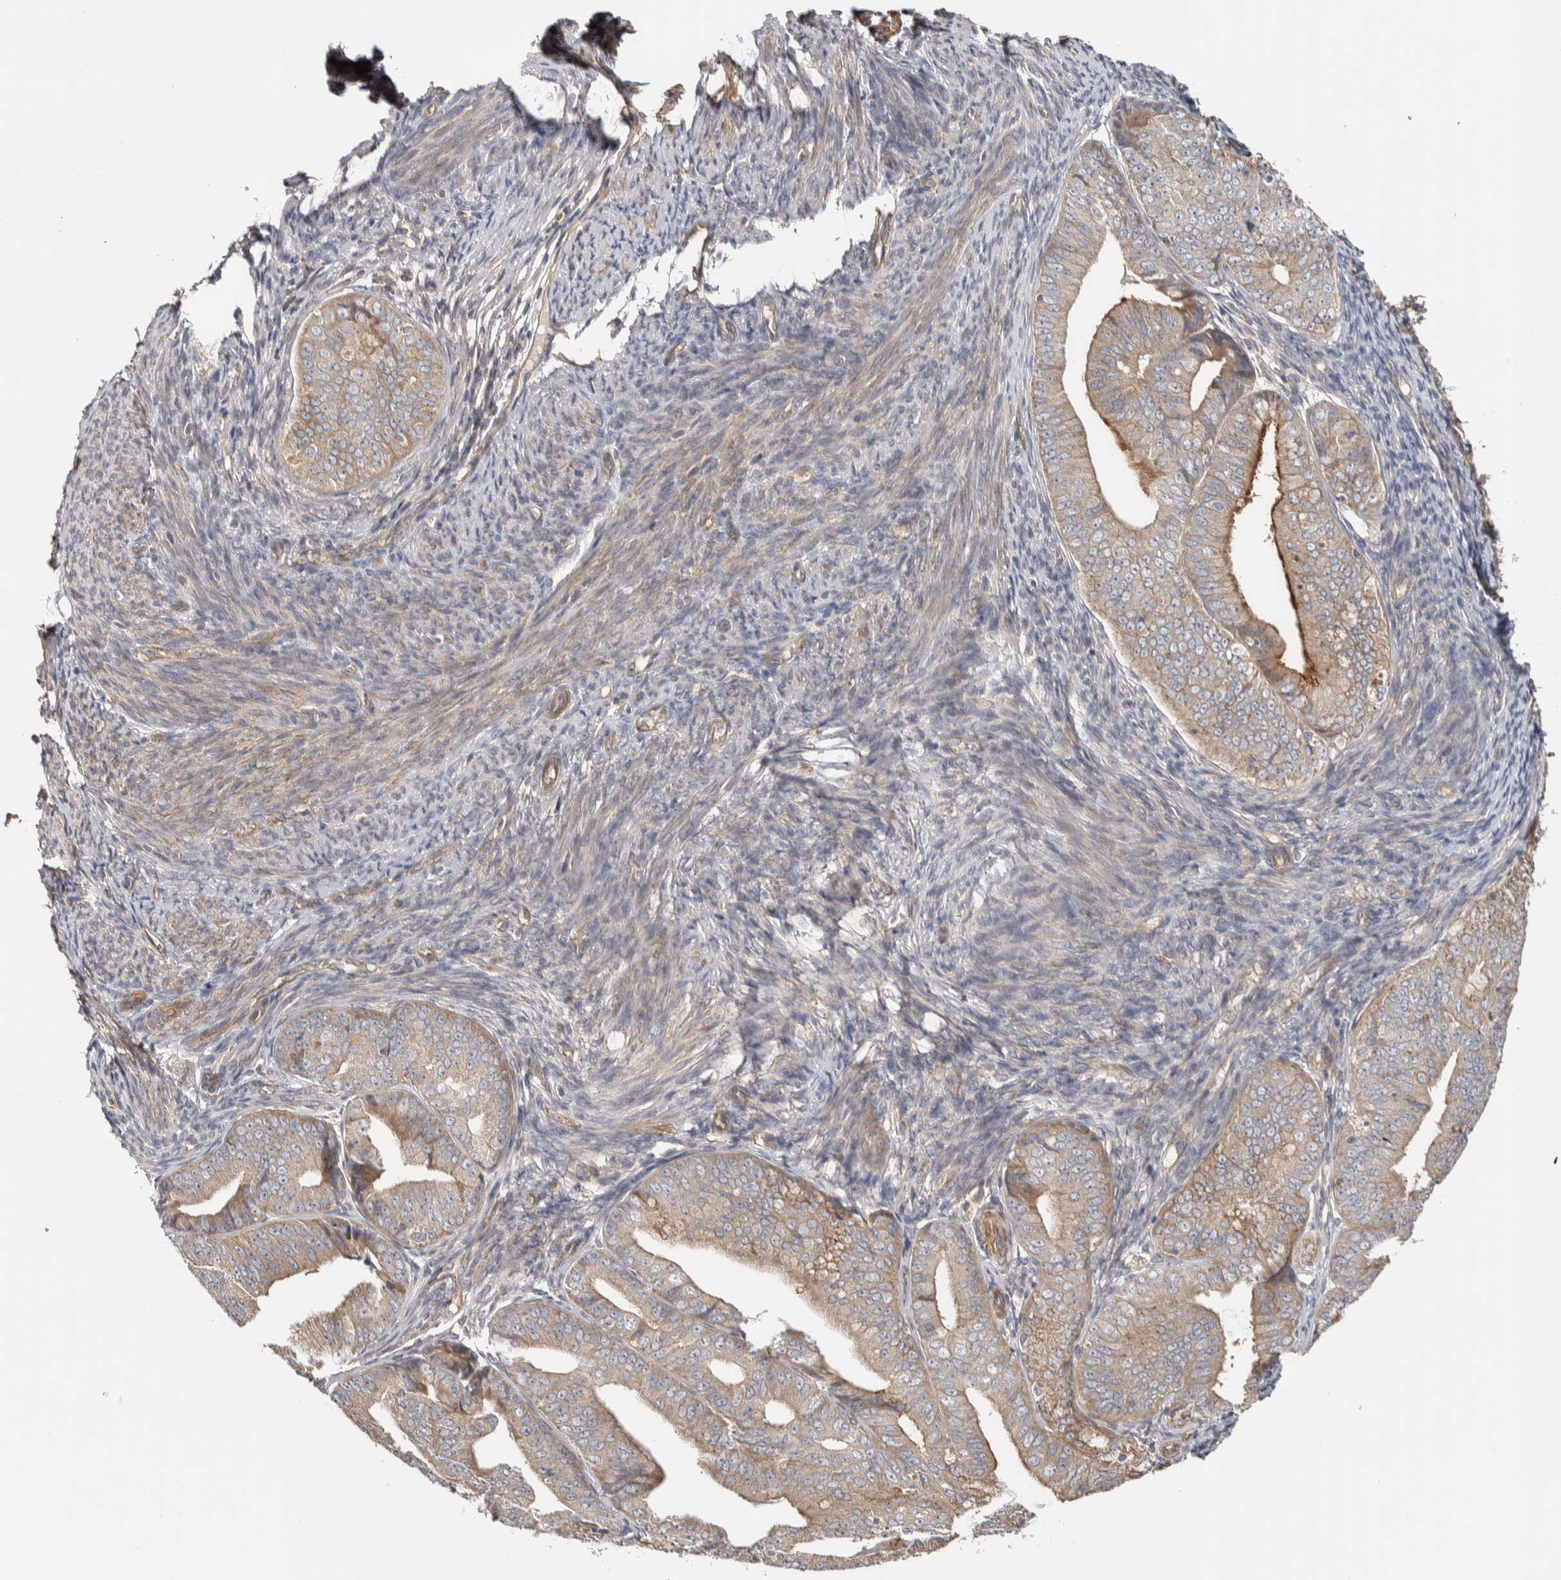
{"staining": {"intensity": "moderate", "quantity": ">75%", "location": "cytoplasmic/membranous"}, "tissue": "endometrial cancer", "cell_type": "Tumor cells", "image_type": "cancer", "snomed": [{"axis": "morphology", "description": "Adenocarcinoma, NOS"}, {"axis": "topography", "description": "Endometrium"}], "caption": "Endometrial cancer (adenocarcinoma) stained for a protein (brown) exhibits moderate cytoplasmic/membranous positive staining in about >75% of tumor cells.", "gene": "CHMP4C", "patient": {"sex": "female", "age": 63}}